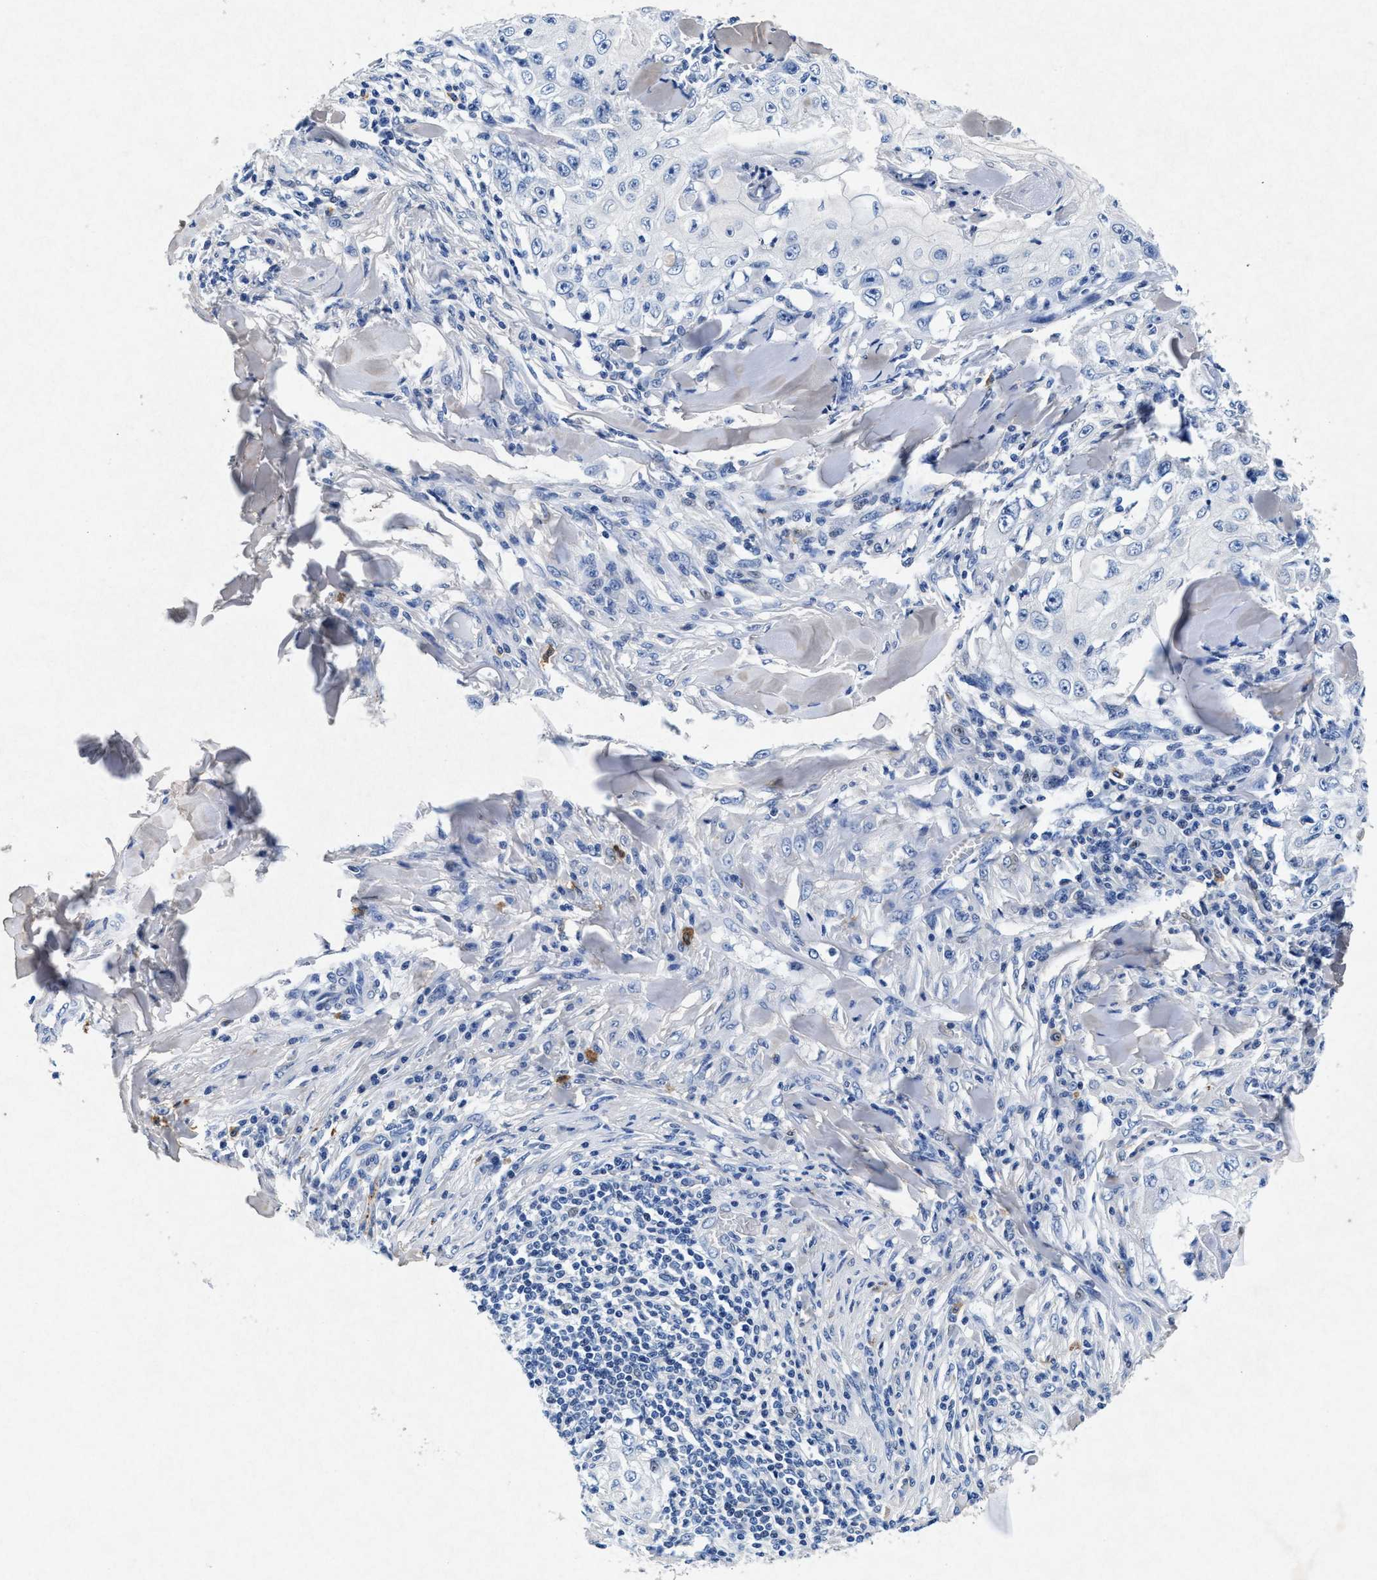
{"staining": {"intensity": "negative", "quantity": "none", "location": "none"}, "tissue": "skin cancer", "cell_type": "Tumor cells", "image_type": "cancer", "snomed": [{"axis": "morphology", "description": "Squamous cell carcinoma, NOS"}, {"axis": "topography", "description": "Skin"}], "caption": "This is a image of immunohistochemistry staining of skin cancer, which shows no staining in tumor cells. (Brightfield microscopy of DAB (3,3'-diaminobenzidine) immunohistochemistry (IHC) at high magnification).", "gene": "MAP6", "patient": {"sex": "male", "age": 86}}